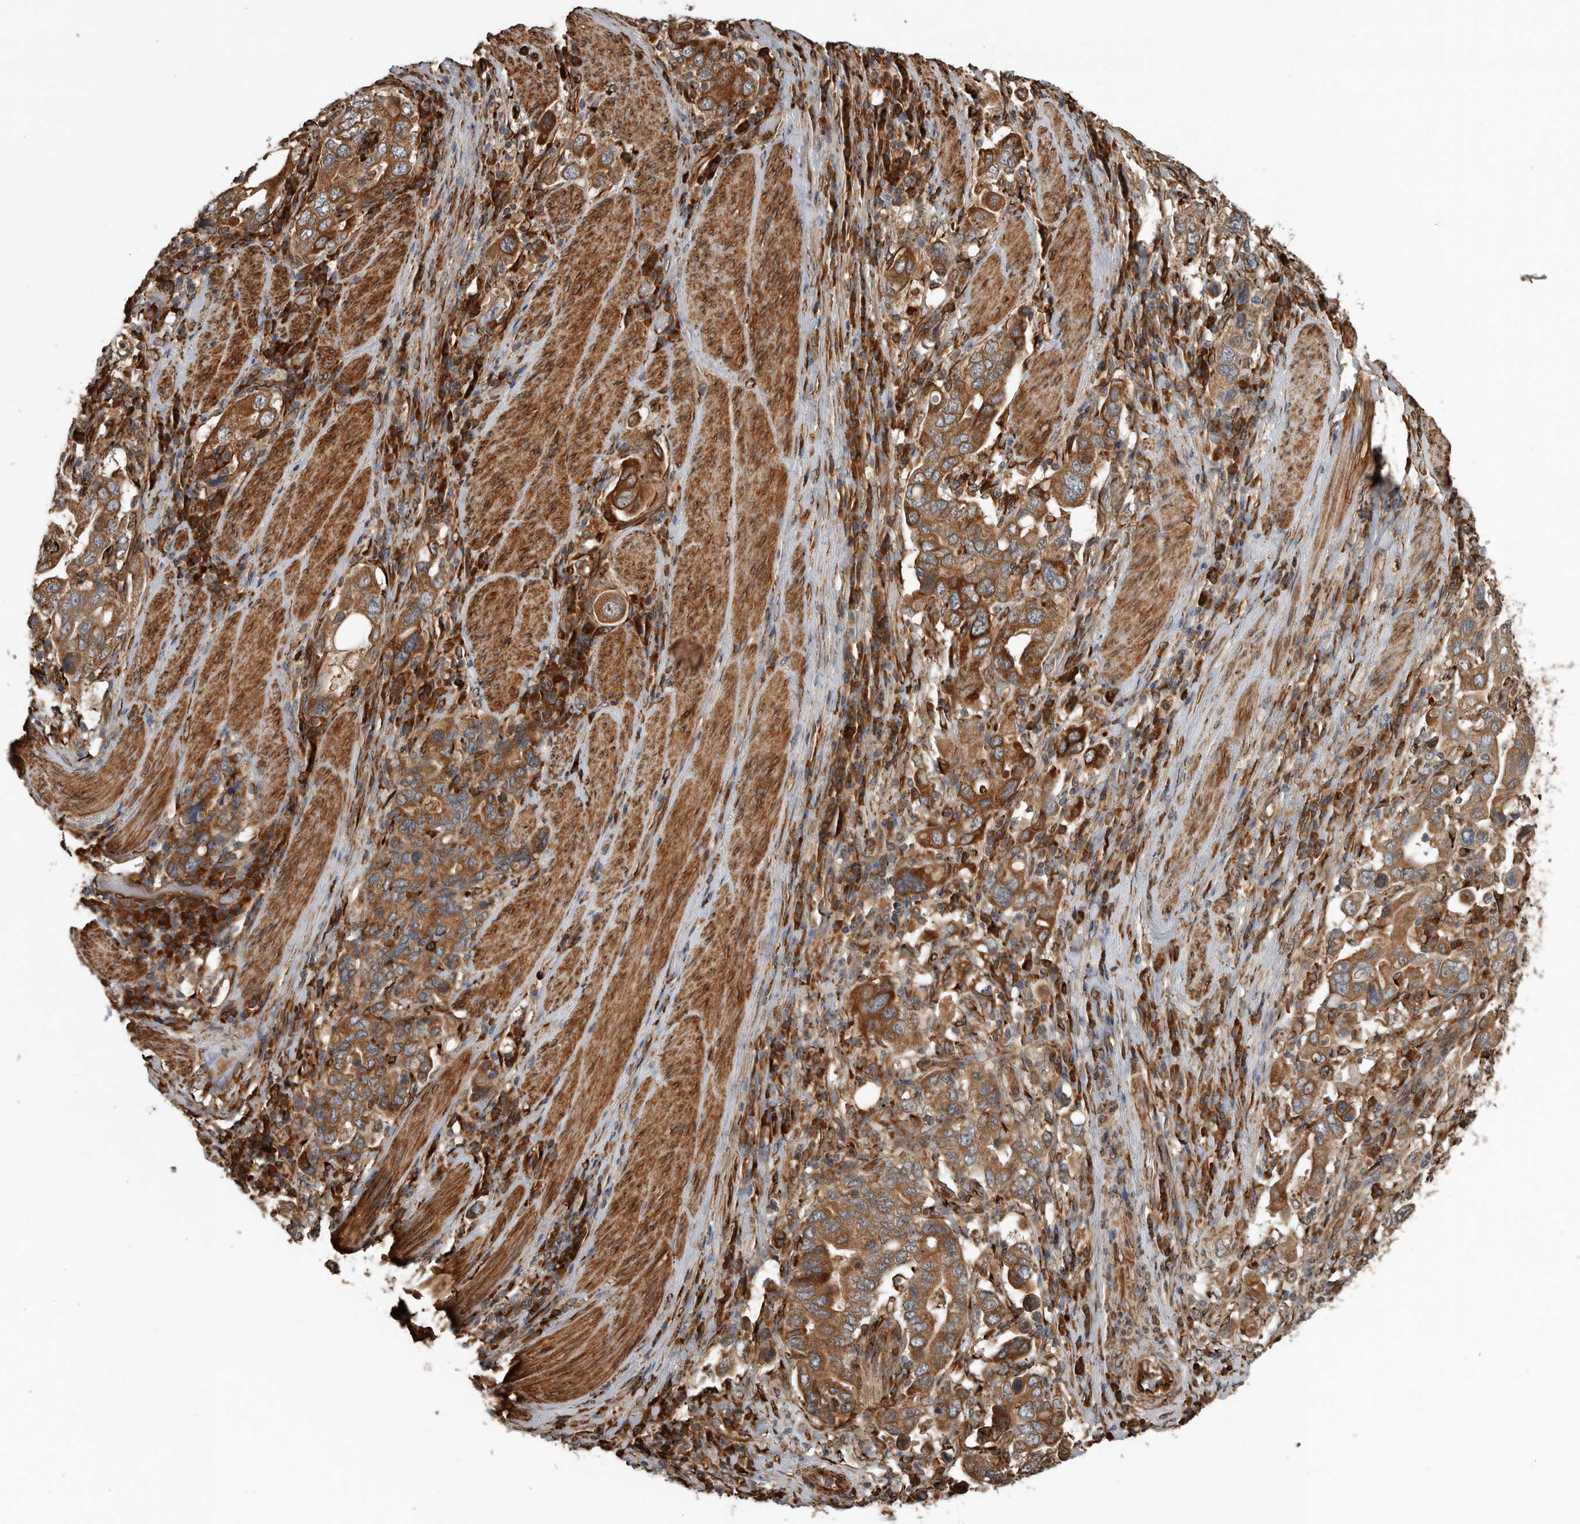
{"staining": {"intensity": "moderate", "quantity": ">75%", "location": "cytoplasmic/membranous"}, "tissue": "stomach cancer", "cell_type": "Tumor cells", "image_type": "cancer", "snomed": [{"axis": "morphology", "description": "Adenocarcinoma, NOS"}, {"axis": "topography", "description": "Stomach, upper"}], "caption": "Moderate cytoplasmic/membranous protein expression is identified in about >75% of tumor cells in stomach cancer.", "gene": "CEP350", "patient": {"sex": "male", "age": 62}}